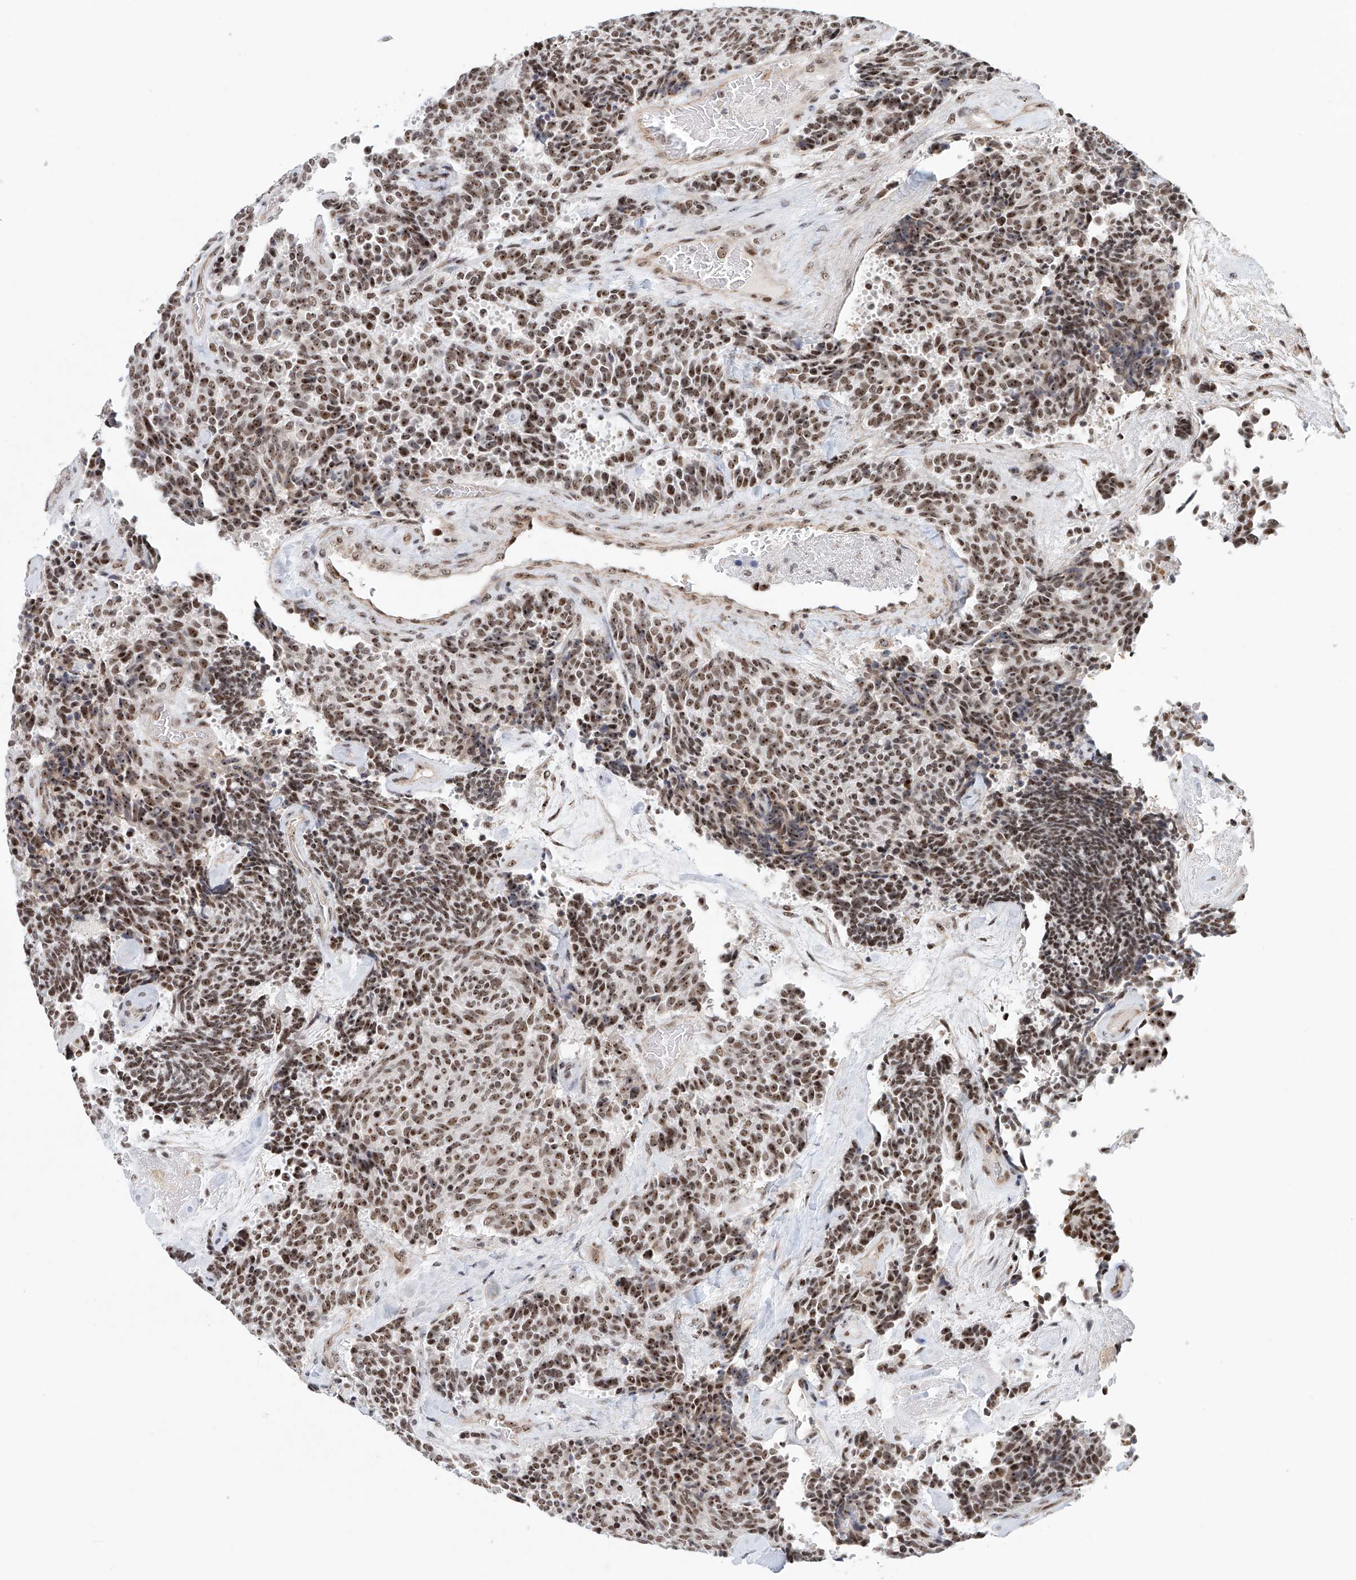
{"staining": {"intensity": "strong", "quantity": ">75%", "location": "nuclear"}, "tissue": "carcinoid", "cell_type": "Tumor cells", "image_type": "cancer", "snomed": [{"axis": "morphology", "description": "Carcinoid, malignant, NOS"}, {"axis": "topography", "description": "Pancreas"}], "caption": "Immunohistochemistry (DAB (3,3'-diaminobenzidine)) staining of human carcinoid (malignant) demonstrates strong nuclear protein expression in approximately >75% of tumor cells.", "gene": "PRUNE2", "patient": {"sex": "female", "age": 54}}